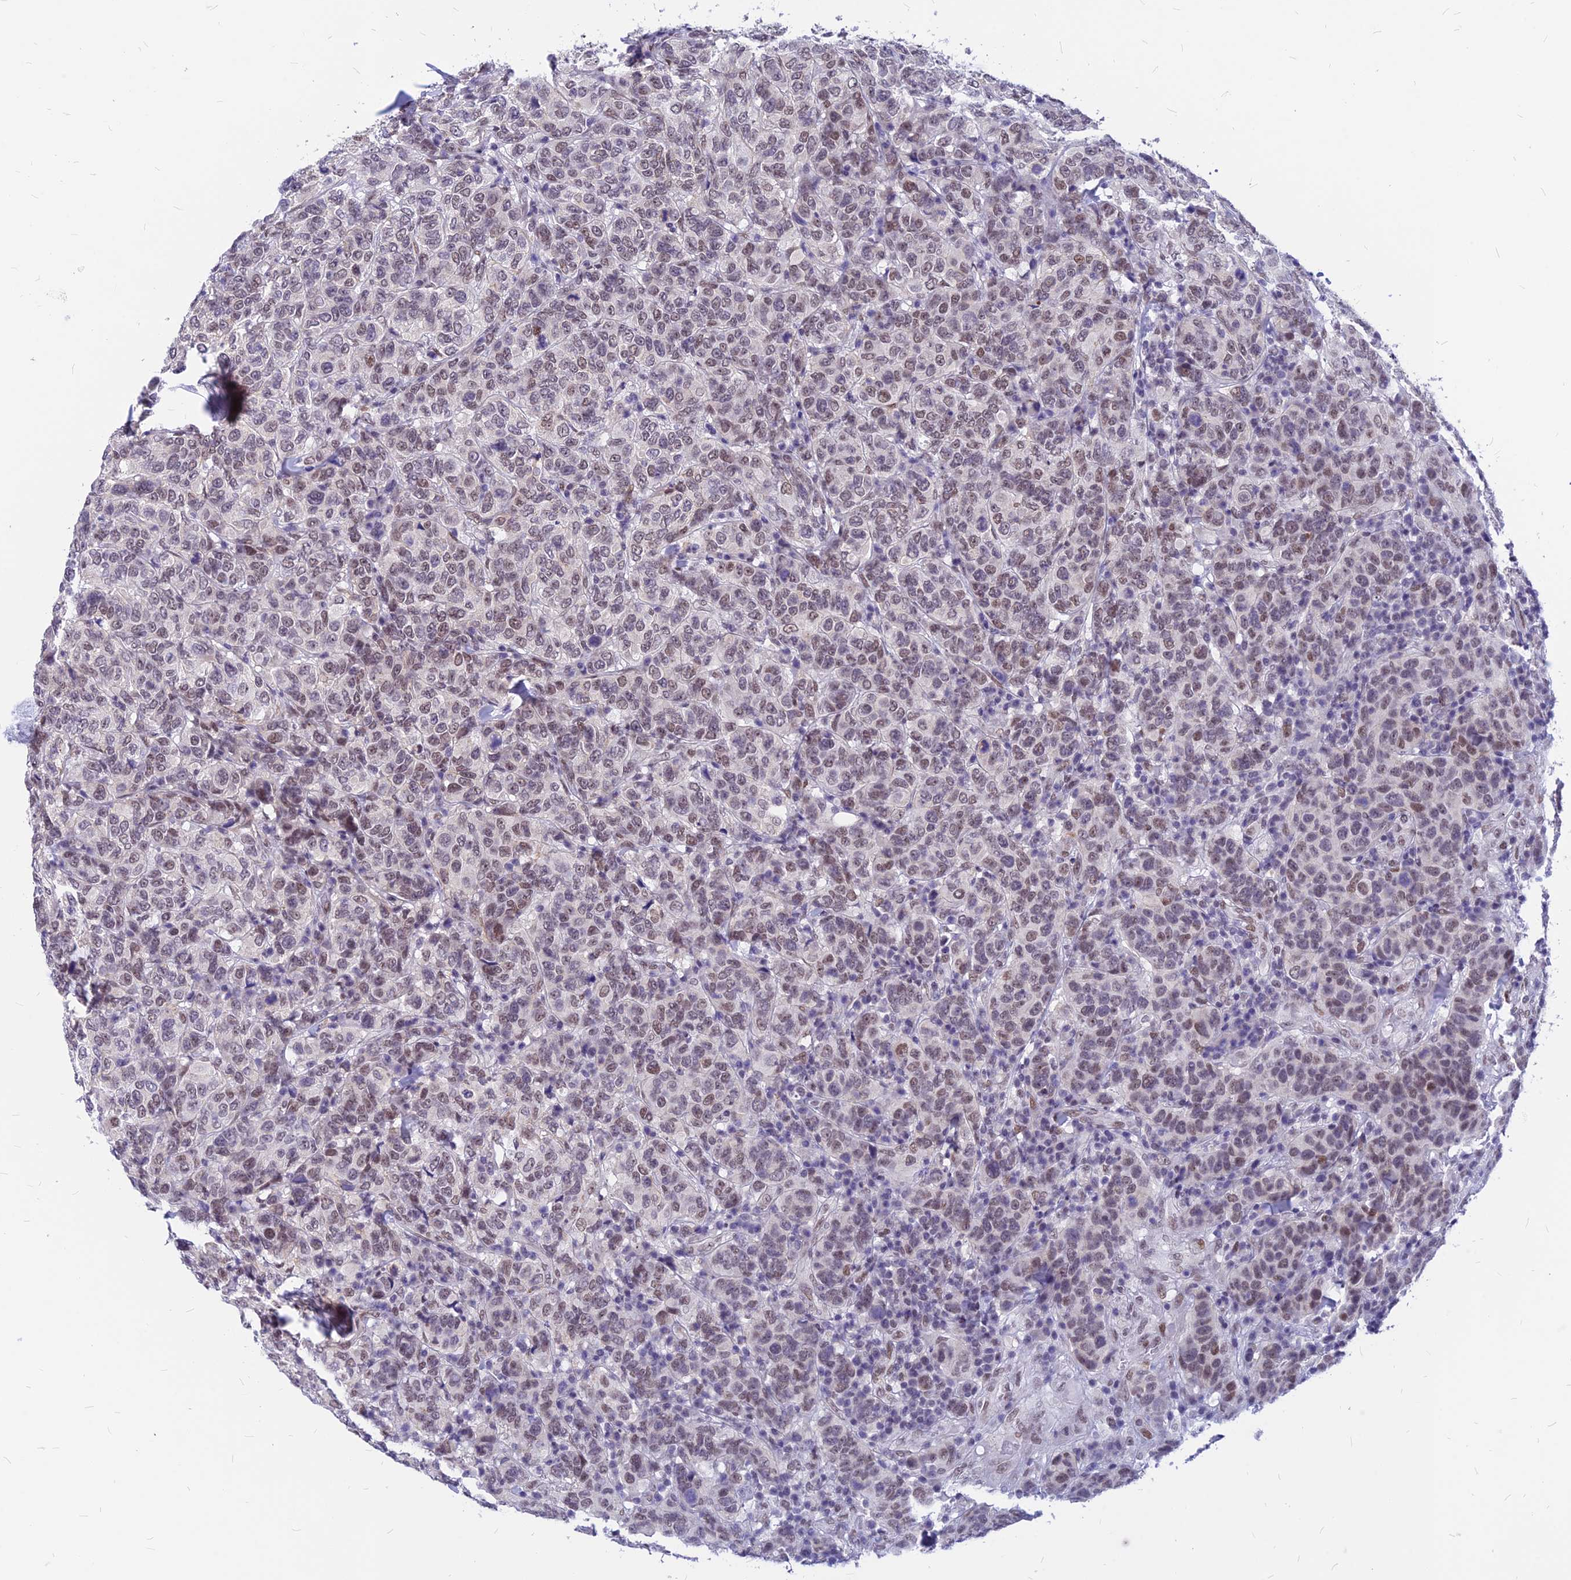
{"staining": {"intensity": "moderate", "quantity": ">75%", "location": "nuclear"}, "tissue": "breast cancer", "cell_type": "Tumor cells", "image_type": "cancer", "snomed": [{"axis": "morphology", "description": "Duct carcinoma"}, {"axis": "topography", "description": "Breast"}], "caption": "Breast invasive ductal carcinoma stained with a brown dye displays moderate nuclear positive positivity in about >75% of tumor cells.", "gene": "KCTD13", "patient": {"sex": "female", "age": 55}}